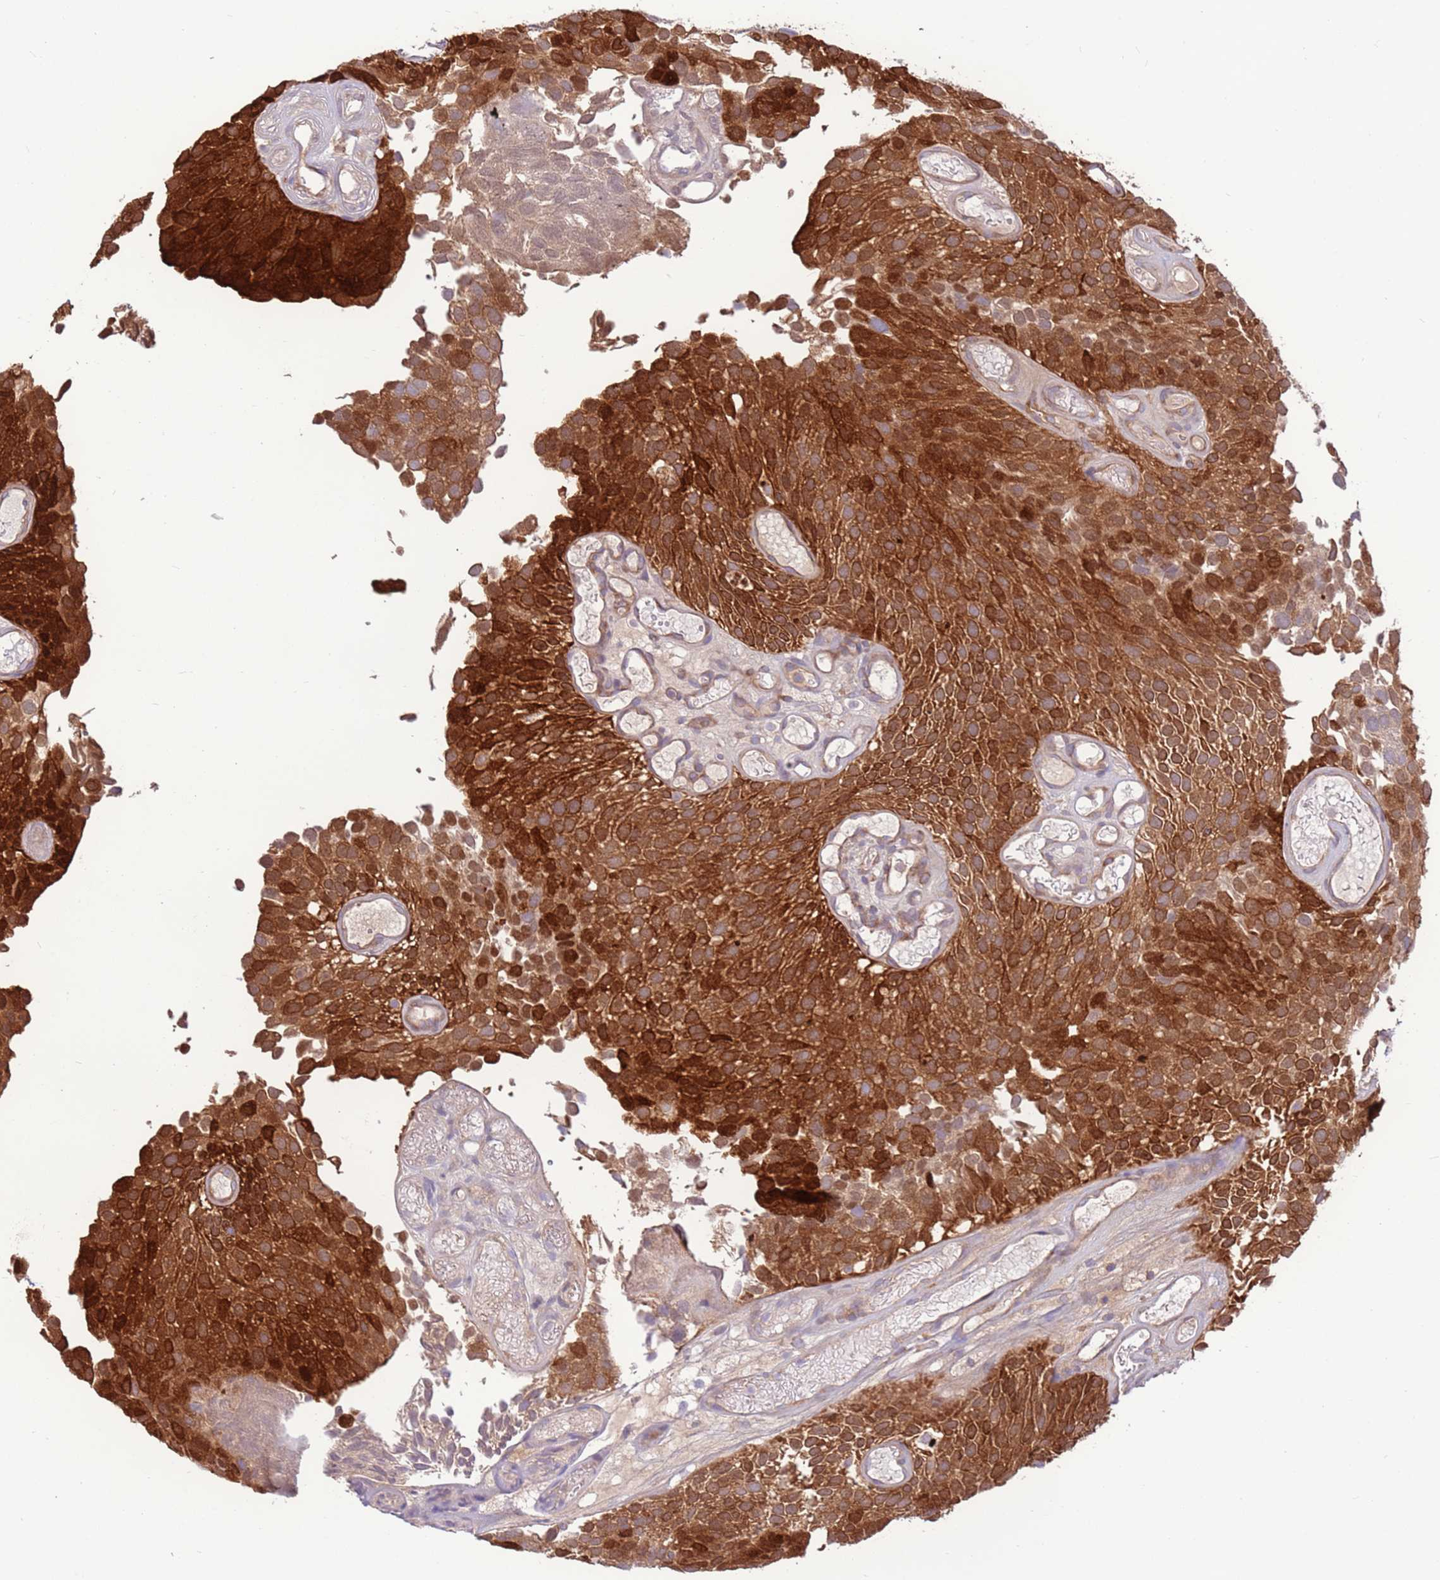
{"staining": {"intensity": "strong", "quantity": ">75%", "location": "cytoplasmic/membranous"}, "tissue": "urothelial cancer", "cell_type": "Tumor cells", "image_type": "cancer", "snomed": [{"axis": "morphology", "description": "Urothelial carcinoma, Low grade"}, {"axis": "topography", "description": "Urinary bladder"}], "caption": "Human urothelial cancer stained for a protein (brown) displays strong cytoplasmic/membranous positive expression in approximately >75% of tumor cells.", "gene": "DDX19B", "patient": {"sex": "male", "age": 89}}